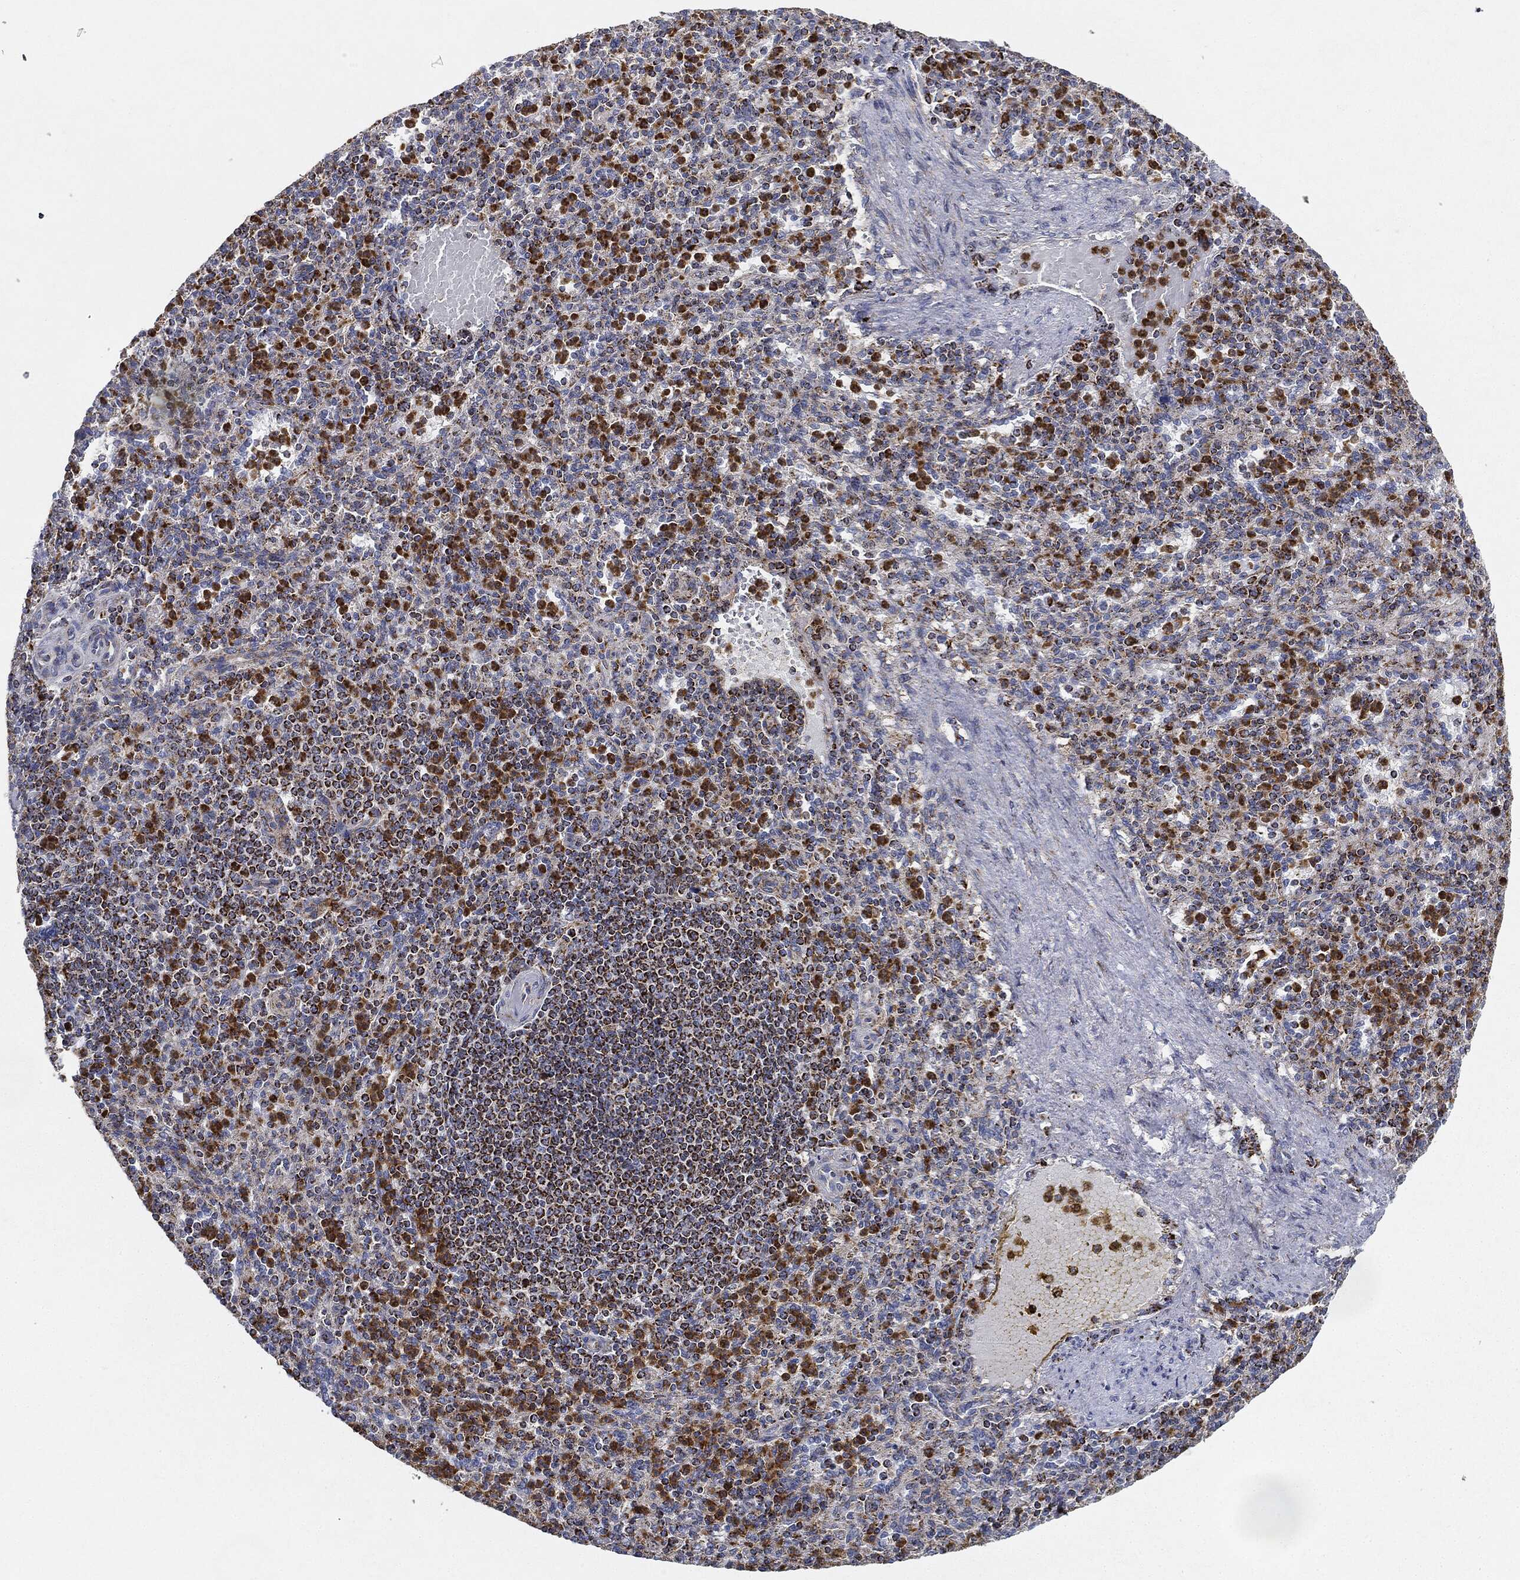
{"staining": {"intensity": "strong", "quantity": "<25%", "location": "cytoplasmic/membranous"}, "tissue": "spleen", "cell_type": "Cells in red pulp", "image_type": "normal", "snomed": [{"axis": "morphology", "description": "Normal tissue, NOS"}, {"axis": "topography", "description": "Spleen"}], "caption": "Immunohistochemical staining of unremarkable human spleen displays <25% levels of strong cytoplasmic/membranous protein expression in approximately <25% of cells in red pulp.", "gene": "CAPN15", "patient": {"sex": "female", "age": 74}}